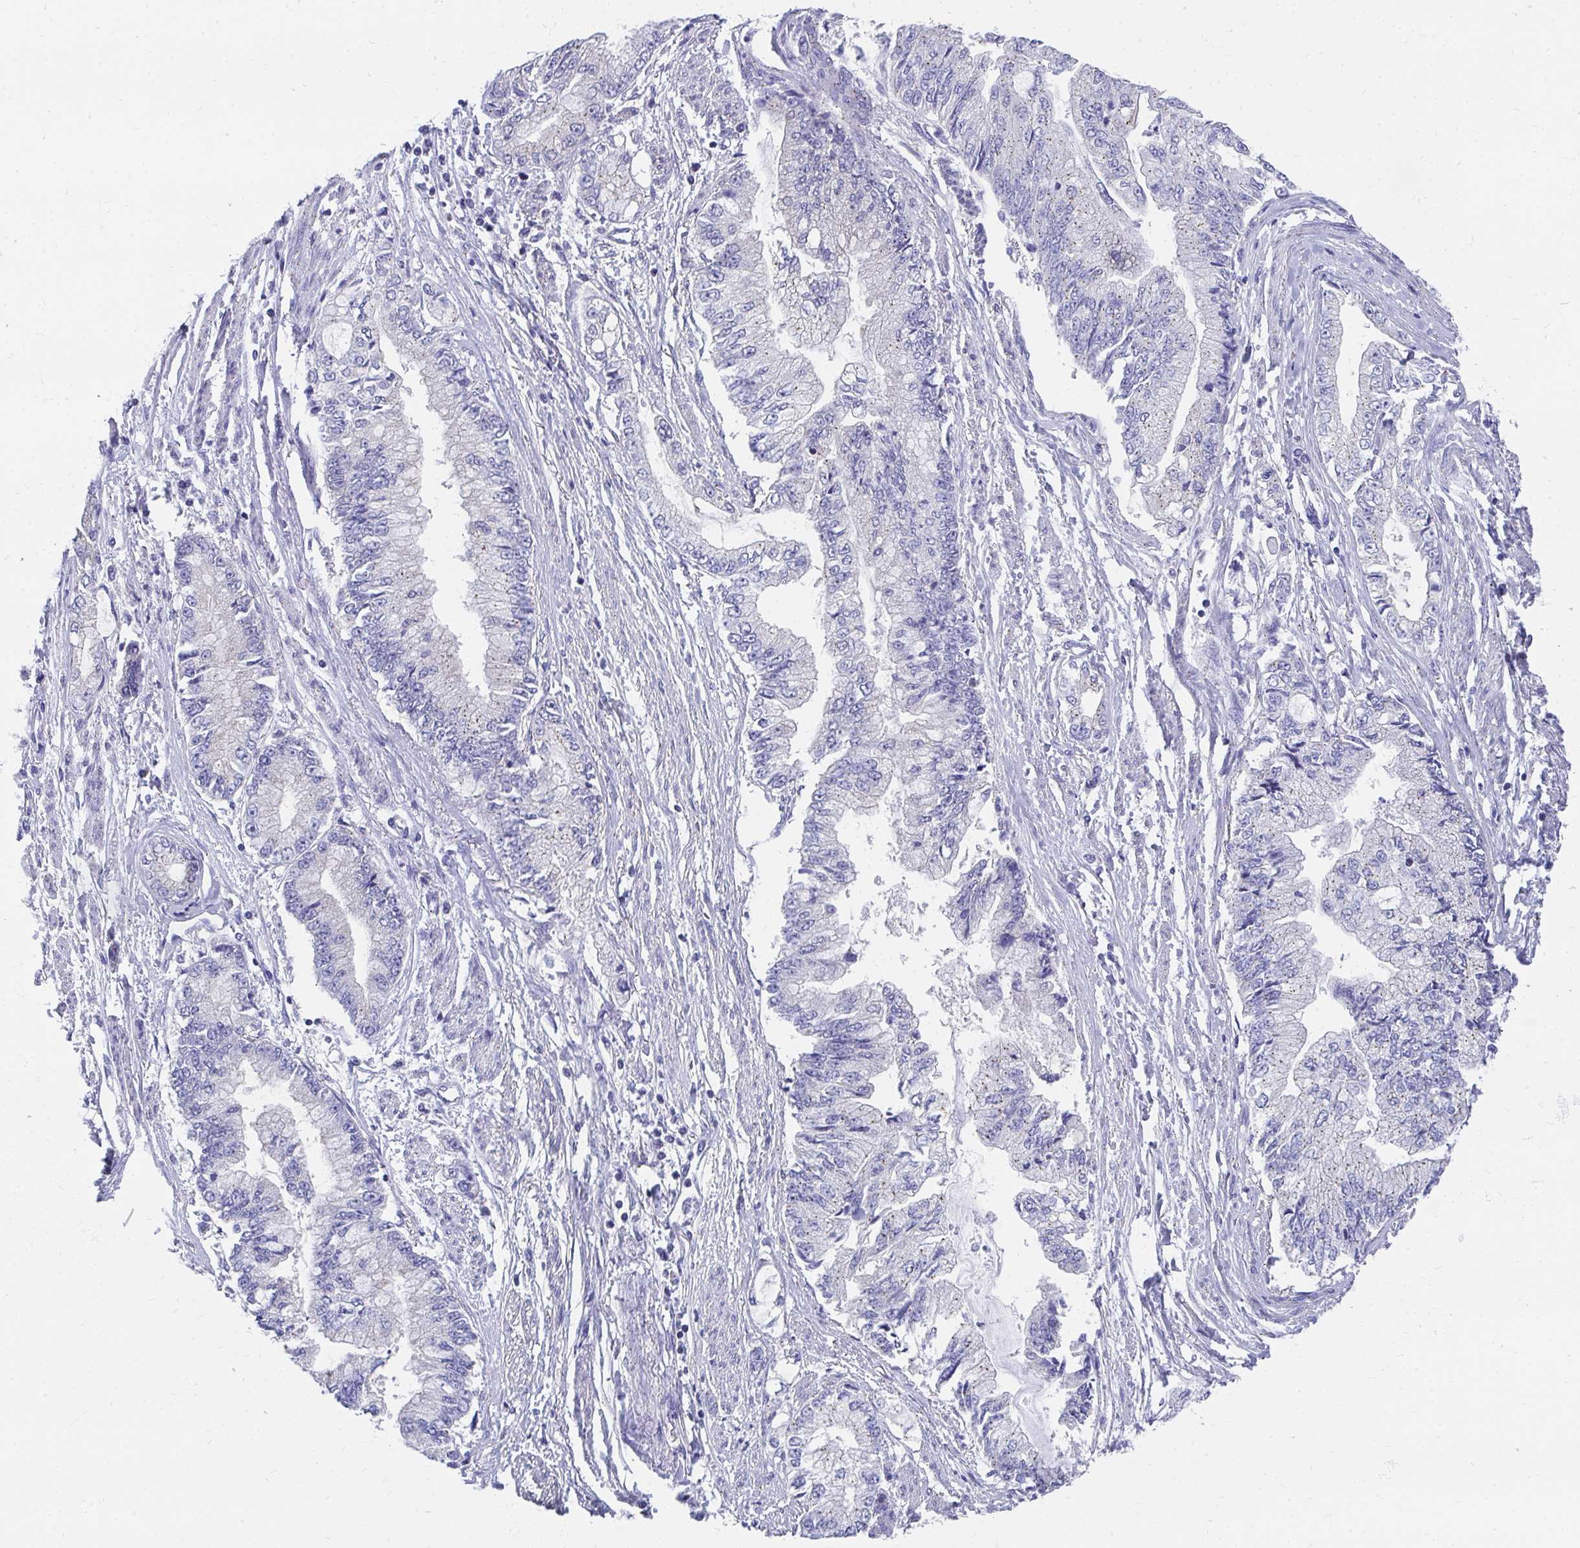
{"staining": {"intensity": "negative", "quantity": "none", "location": "none"}, "tissue": "stomach cancer", "cell_type": "Tumor cells", "image_type": "cancer", "snomed": [{"axis": "morphology", "description": "Adenocarcinoma, NOS"}, {"axis": "topography", "description": "Stomach, upper"}], "caption": "Tumor cells show no significant staining in adenocarcinoma (stomach).", "gene": "TMPRSS2", "patient": {"sex": "female", "age": 74}}